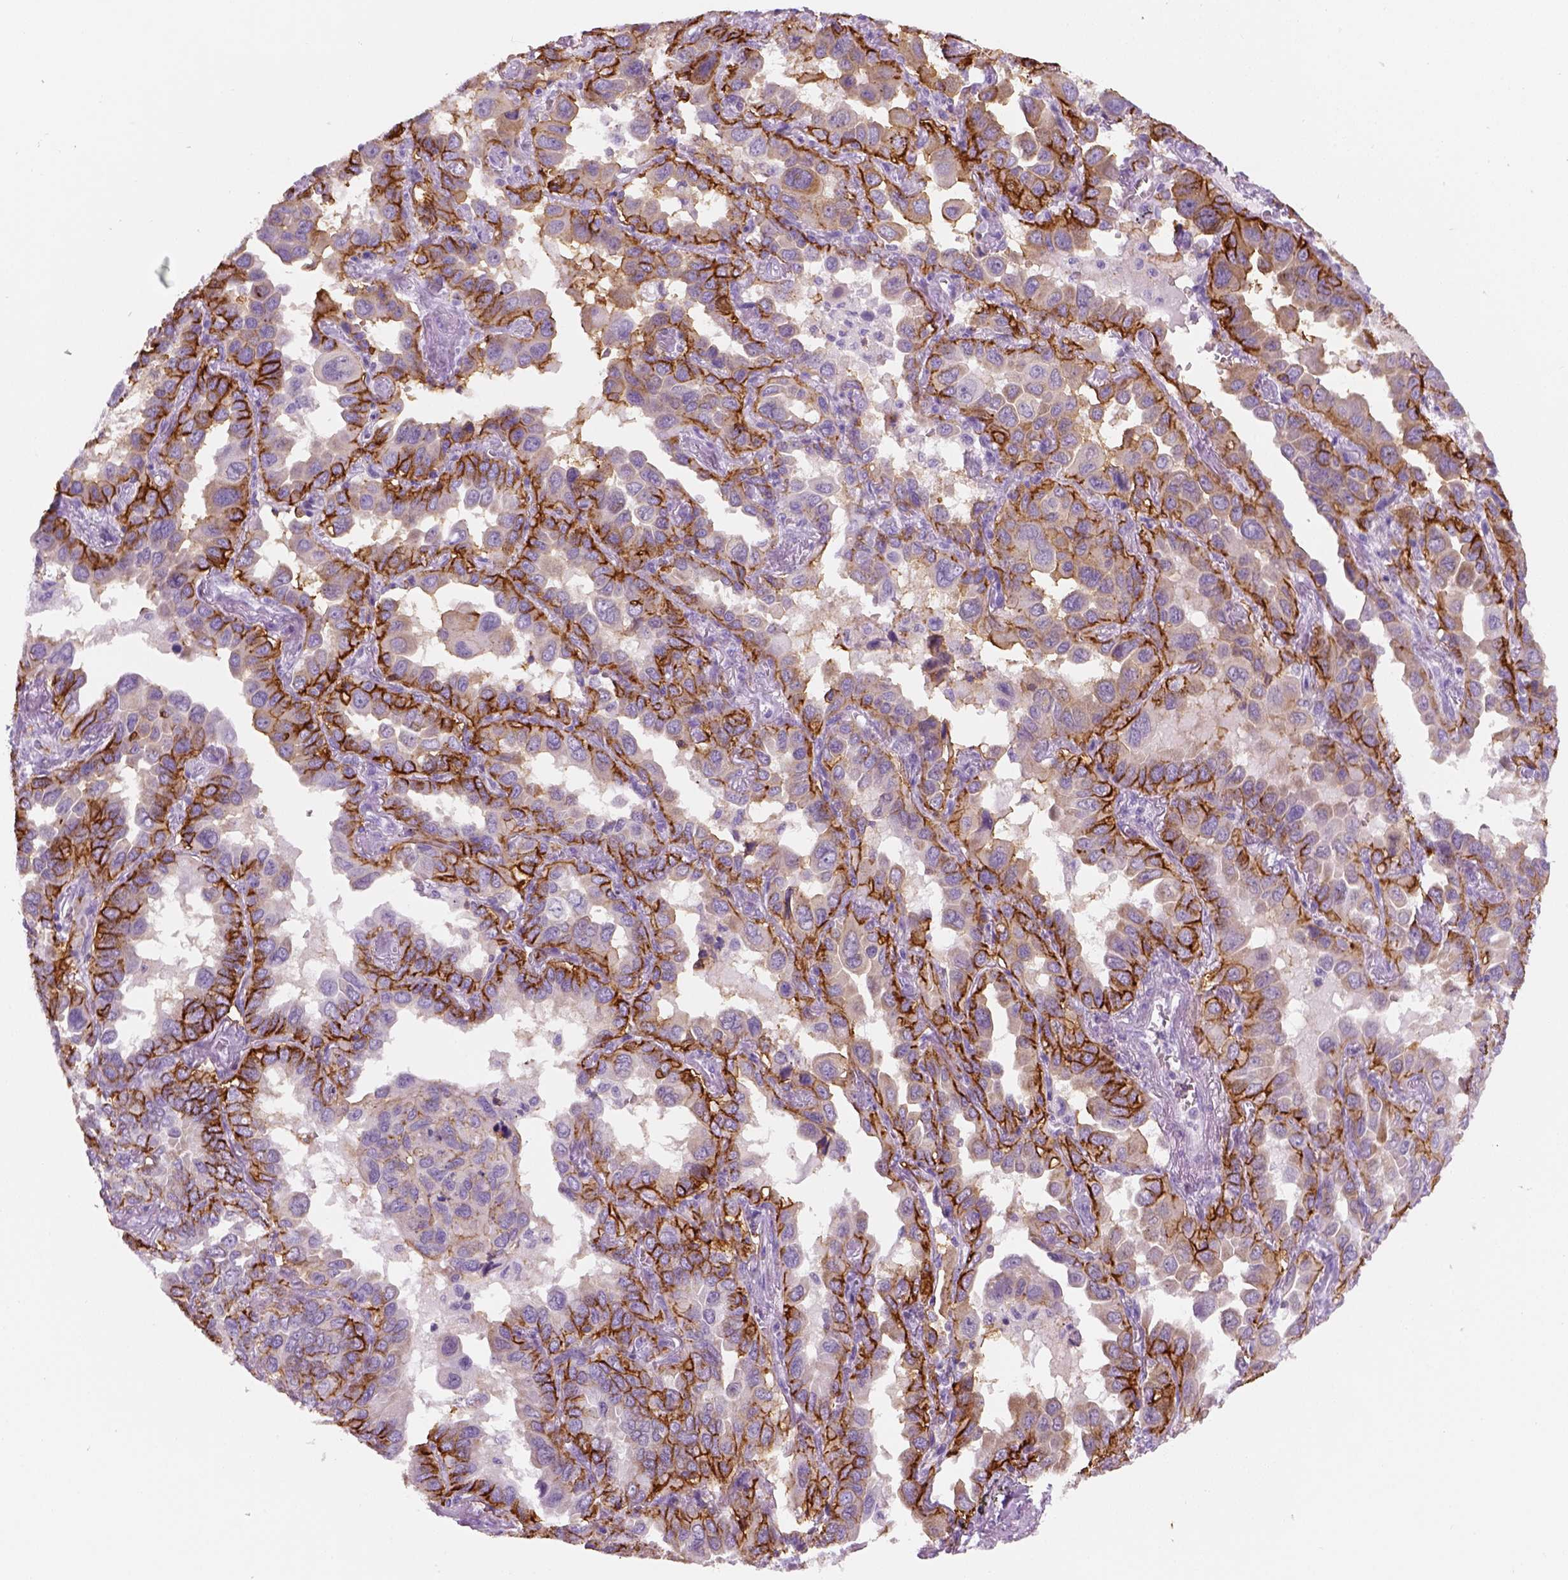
{"staining": {"intensity": "strong", "quantity": "25%-75%", "location": "cytoplasmic/membranous"}, "tissue": "lung cancer", "cell_type": "Tumor cells", "image_type": "cancer", "snomed": [{"axis": "morphology", "description": "Adenocarcinoma, NOS"}, {"axis": "topography", "description": "Lung"}], "caption": "A brown stain shows strong cytoplasmic/membranous staining of a protein in adenocarcinoma (lung) tumor cells. (DAB (3,3'-diaminobenzidine) IHC with brightfield microscopy, high magnification).", "gene": "AQP3", "patient": {"sex": "male", "age": 64}}